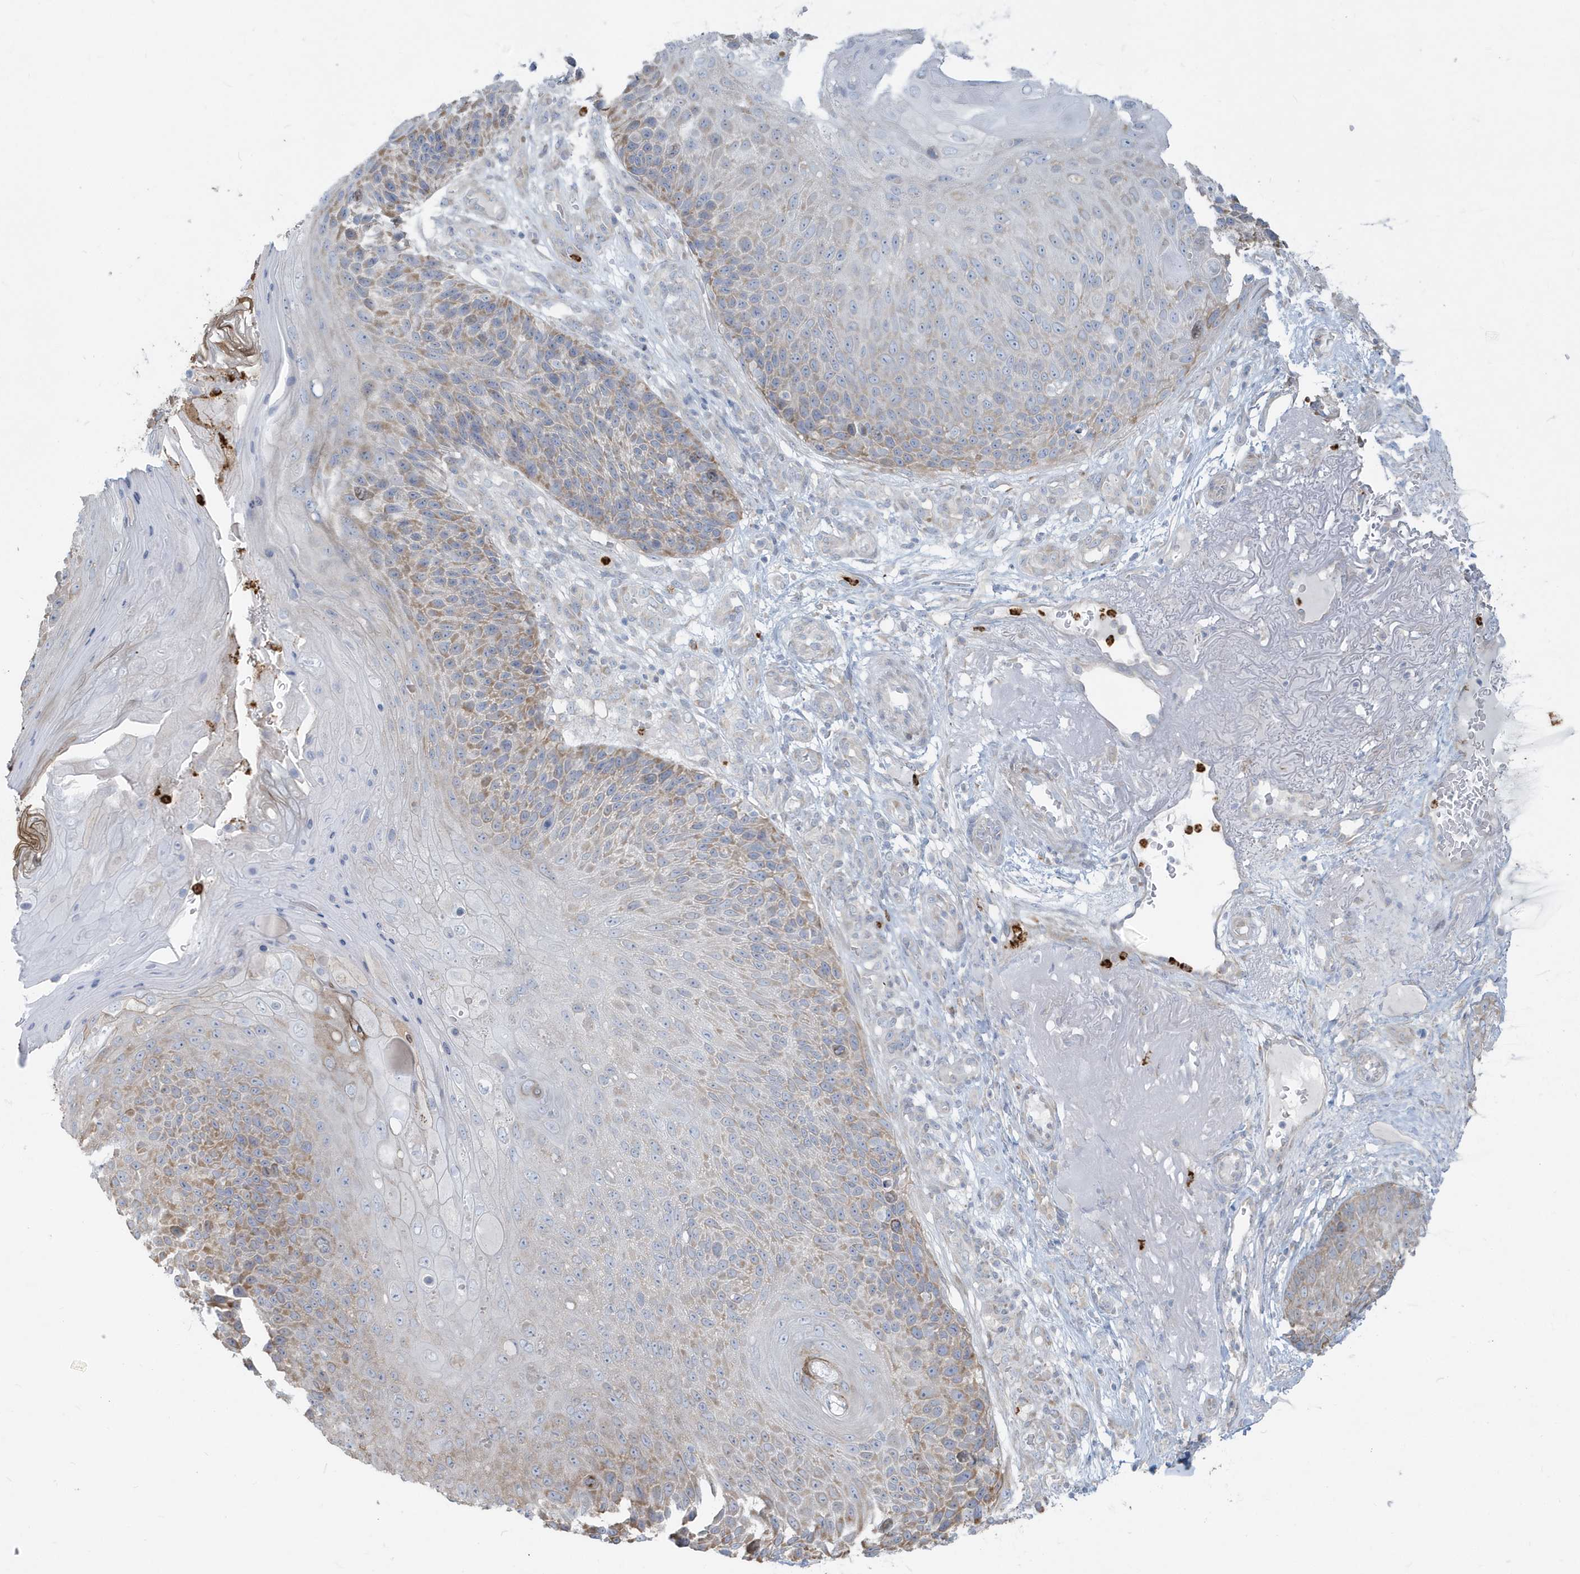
{"staining": {"intensity": "moderate", "quantity": "<25%", "location": "cytoplasmic/membranous"}, "tissue": "skin cancer", "cell_type": "Tumor cells", "image_type": "cancer", "snomed": [{"axis": "morphology", "description": "Squamous cell carcinoma, NOS"}, {"axis": "topography", "description": "Skin"}], "caption": "Protein analysis of skin cancer tissue exhibits moderate cytoplasmic/membranous staining in about <25% of tumor cells.", "gene": "CCNJ", "patient": {"sex": "female", "age": 88}}